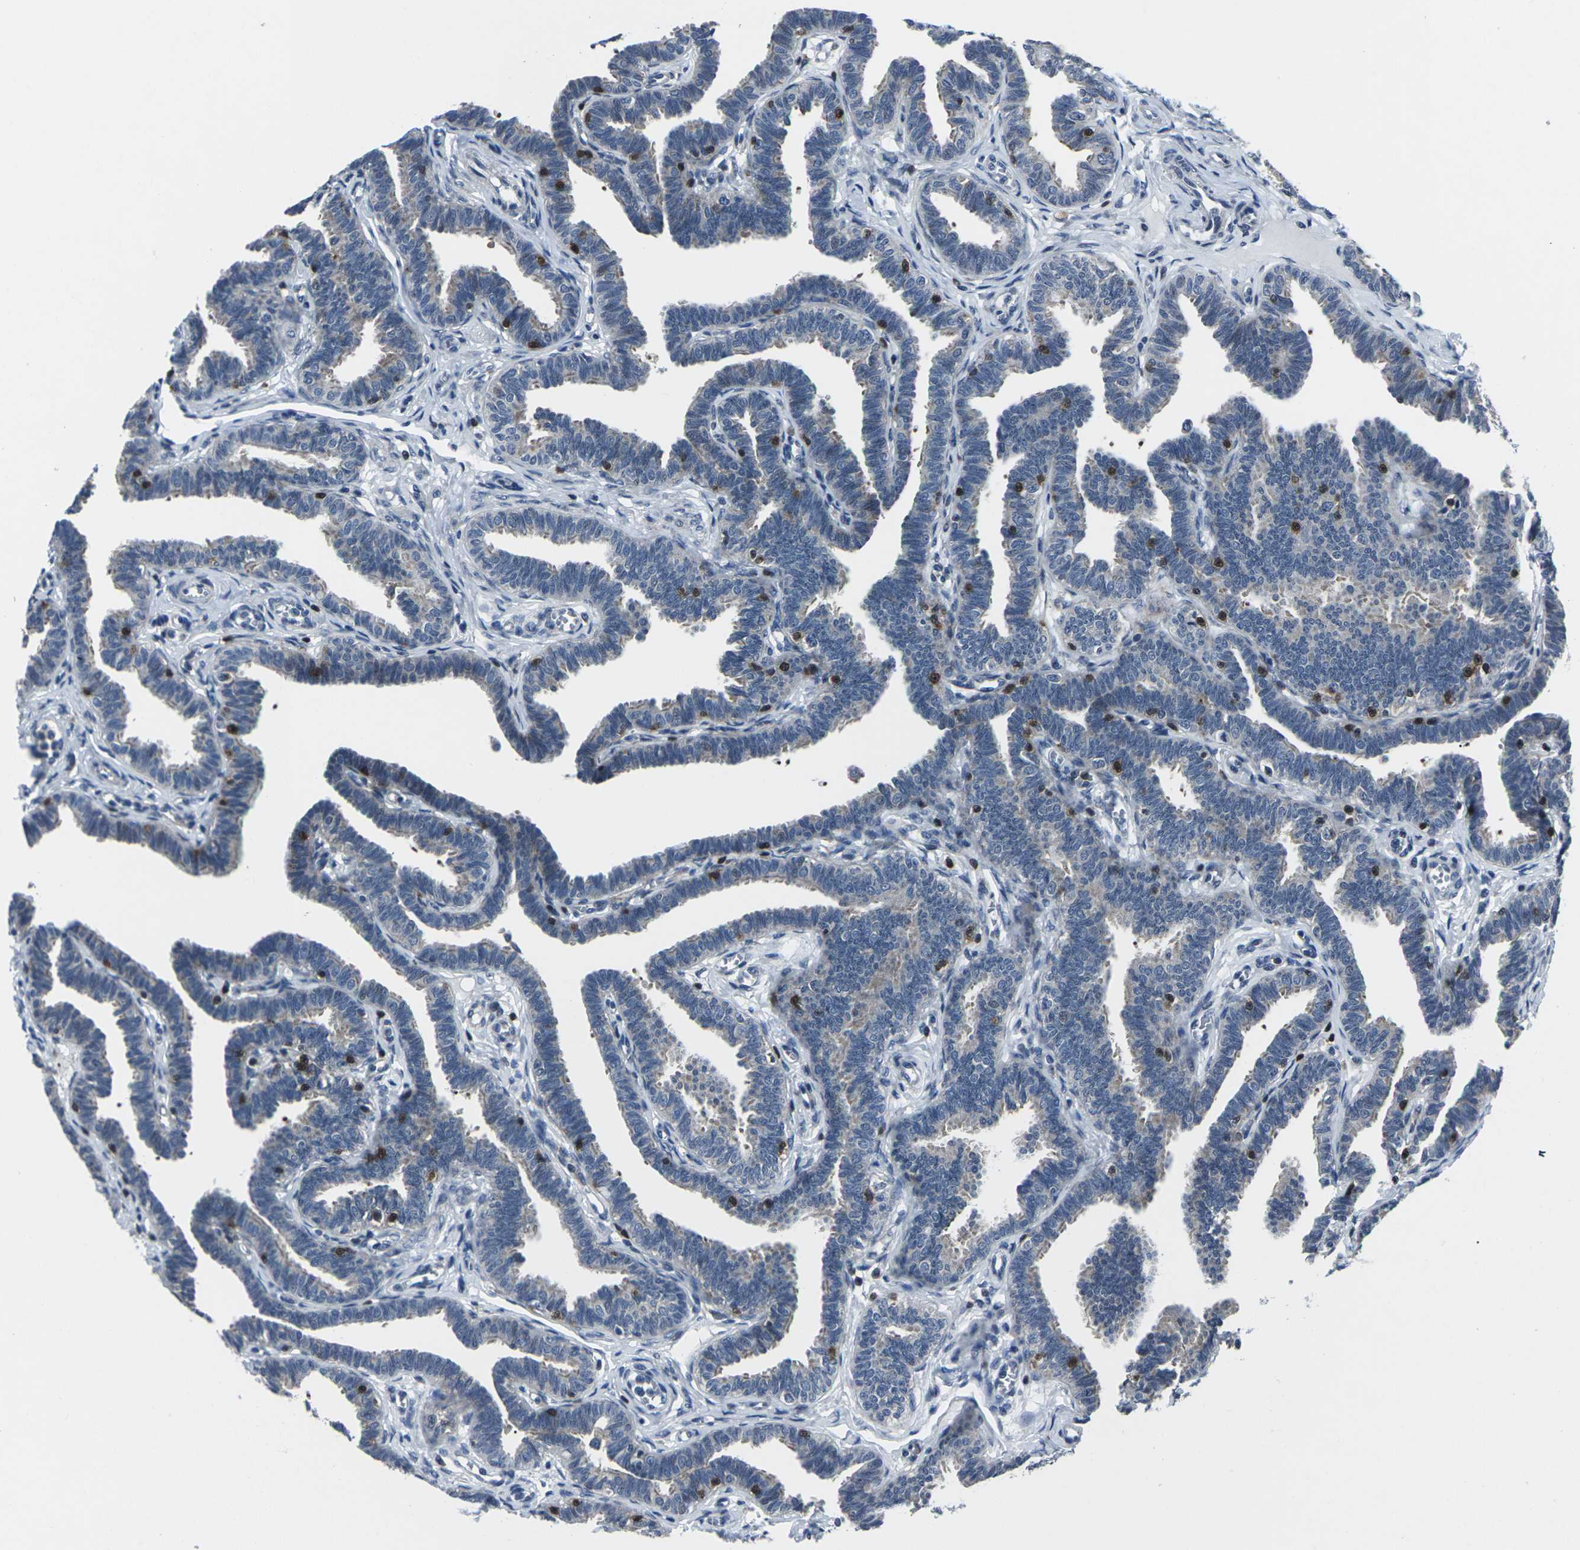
{"staining": {"intensity": "negative", "quantity": "none", "location": "none"}, "tissue": "fallopian tube", "cell_type": "Glandular cells", "image_type": "normal", "snomed": [{"axis": "morphology", "description": "Normal tissue, NOS"}, {"axis": "topography", "description": "Fallopian tube"}, {"axis": "topography", "description": "Ovary"}], "caption": "A histopathology image of human fallopian tube is negative for staining in glandular cells.", "gene": "STAT4", "patient": {"sex": "female", "age": 23}}